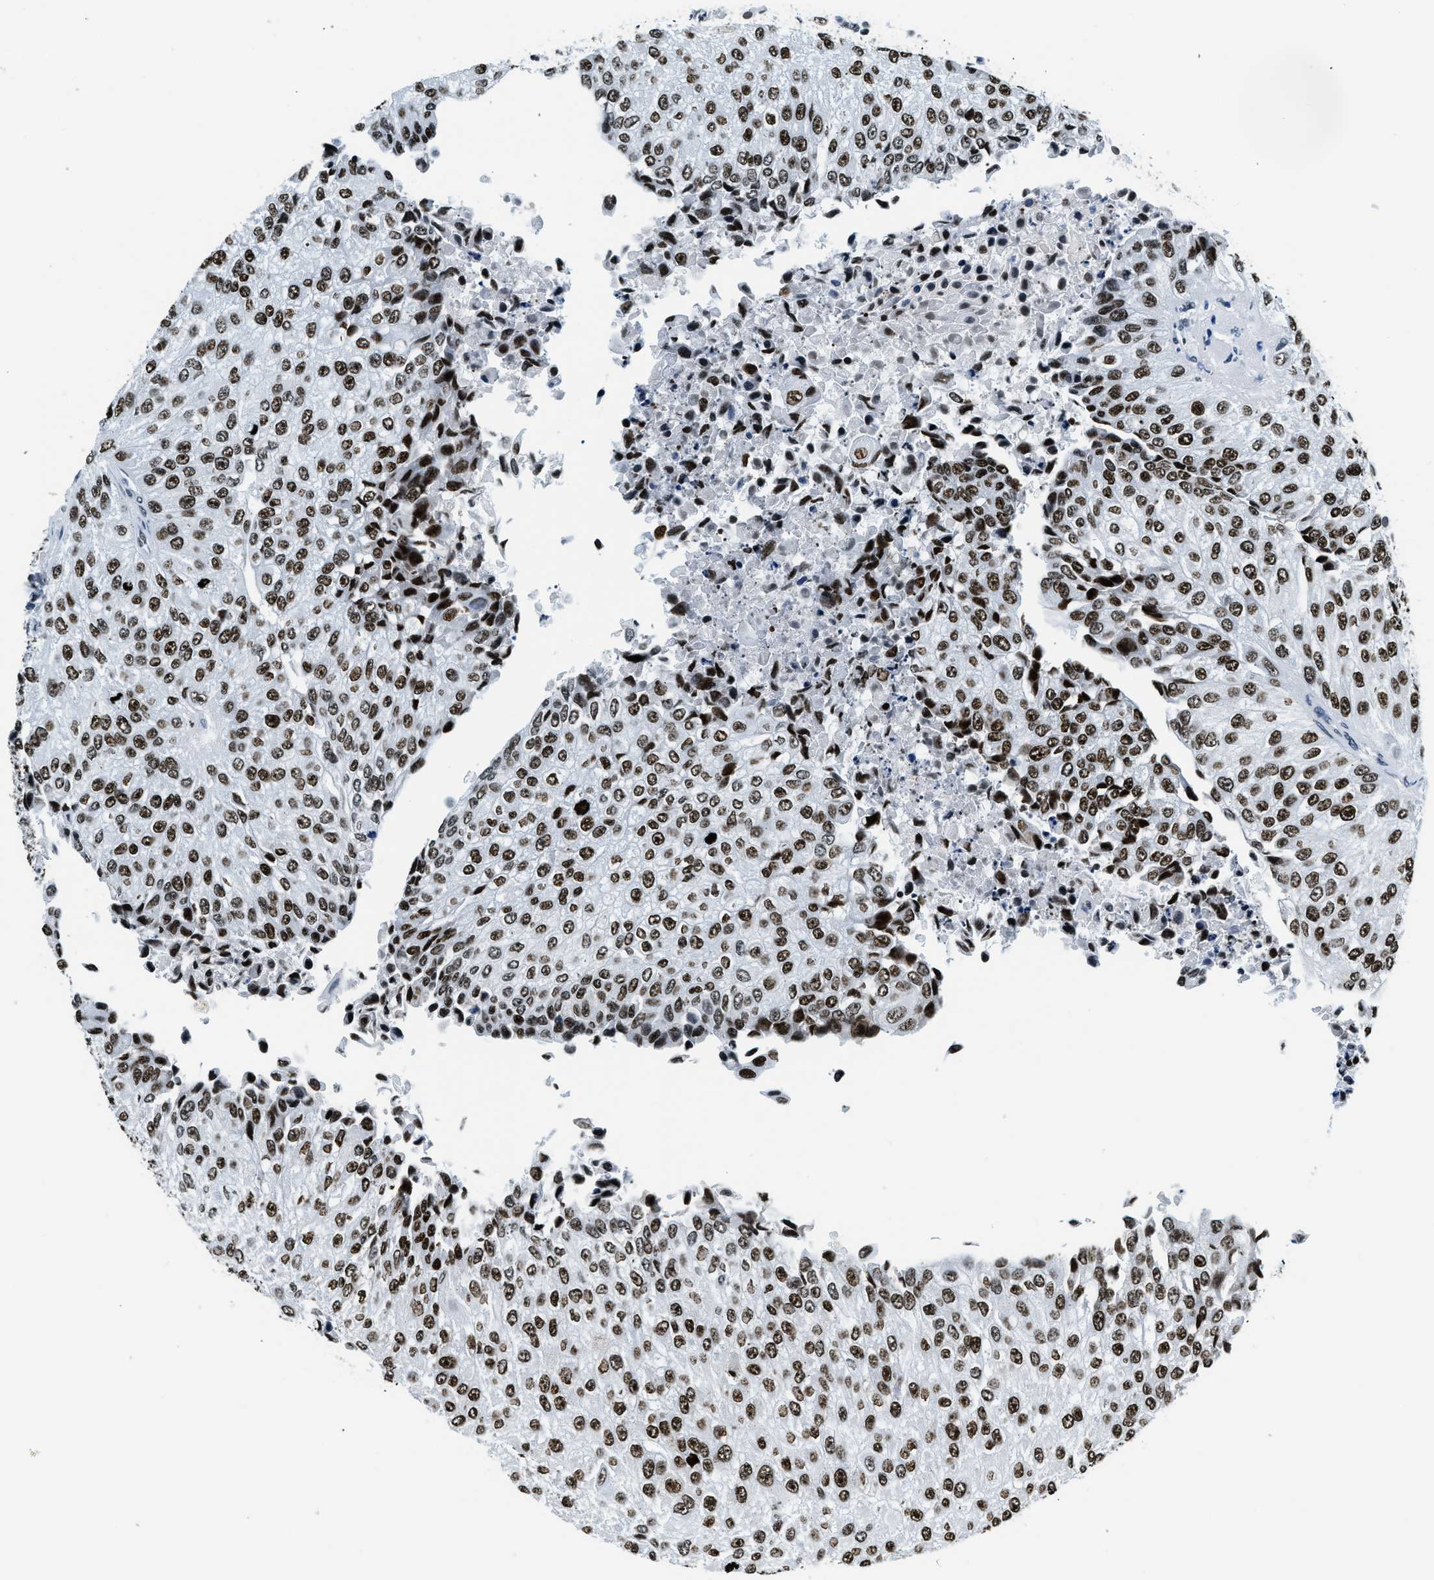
{"staining": {"intensity": "strong", "quantity": ">75%", "location": "nuclear"}, "tissue": "urothelial cancer", "cell_type": "Tumor cells", "image_type": "cancer", "snomed": [{"axis": "morphology", "description": "Urothelial carcinoma, High grade"}, {"axis": "topography", "description": "Kidney"}, {"axis": "topography", "description": "Urinary bladder"}], "caption": "A histopathology image of urothelial carcinoma (high-grade) stained for a protein demonstrates strong nuclear brown staining in tumor cells. (brown staining indicates protein expression, while blue staining denotes nuclei).", "gene": "TOP1", "patient": {"sex": "male", "age": 77}}